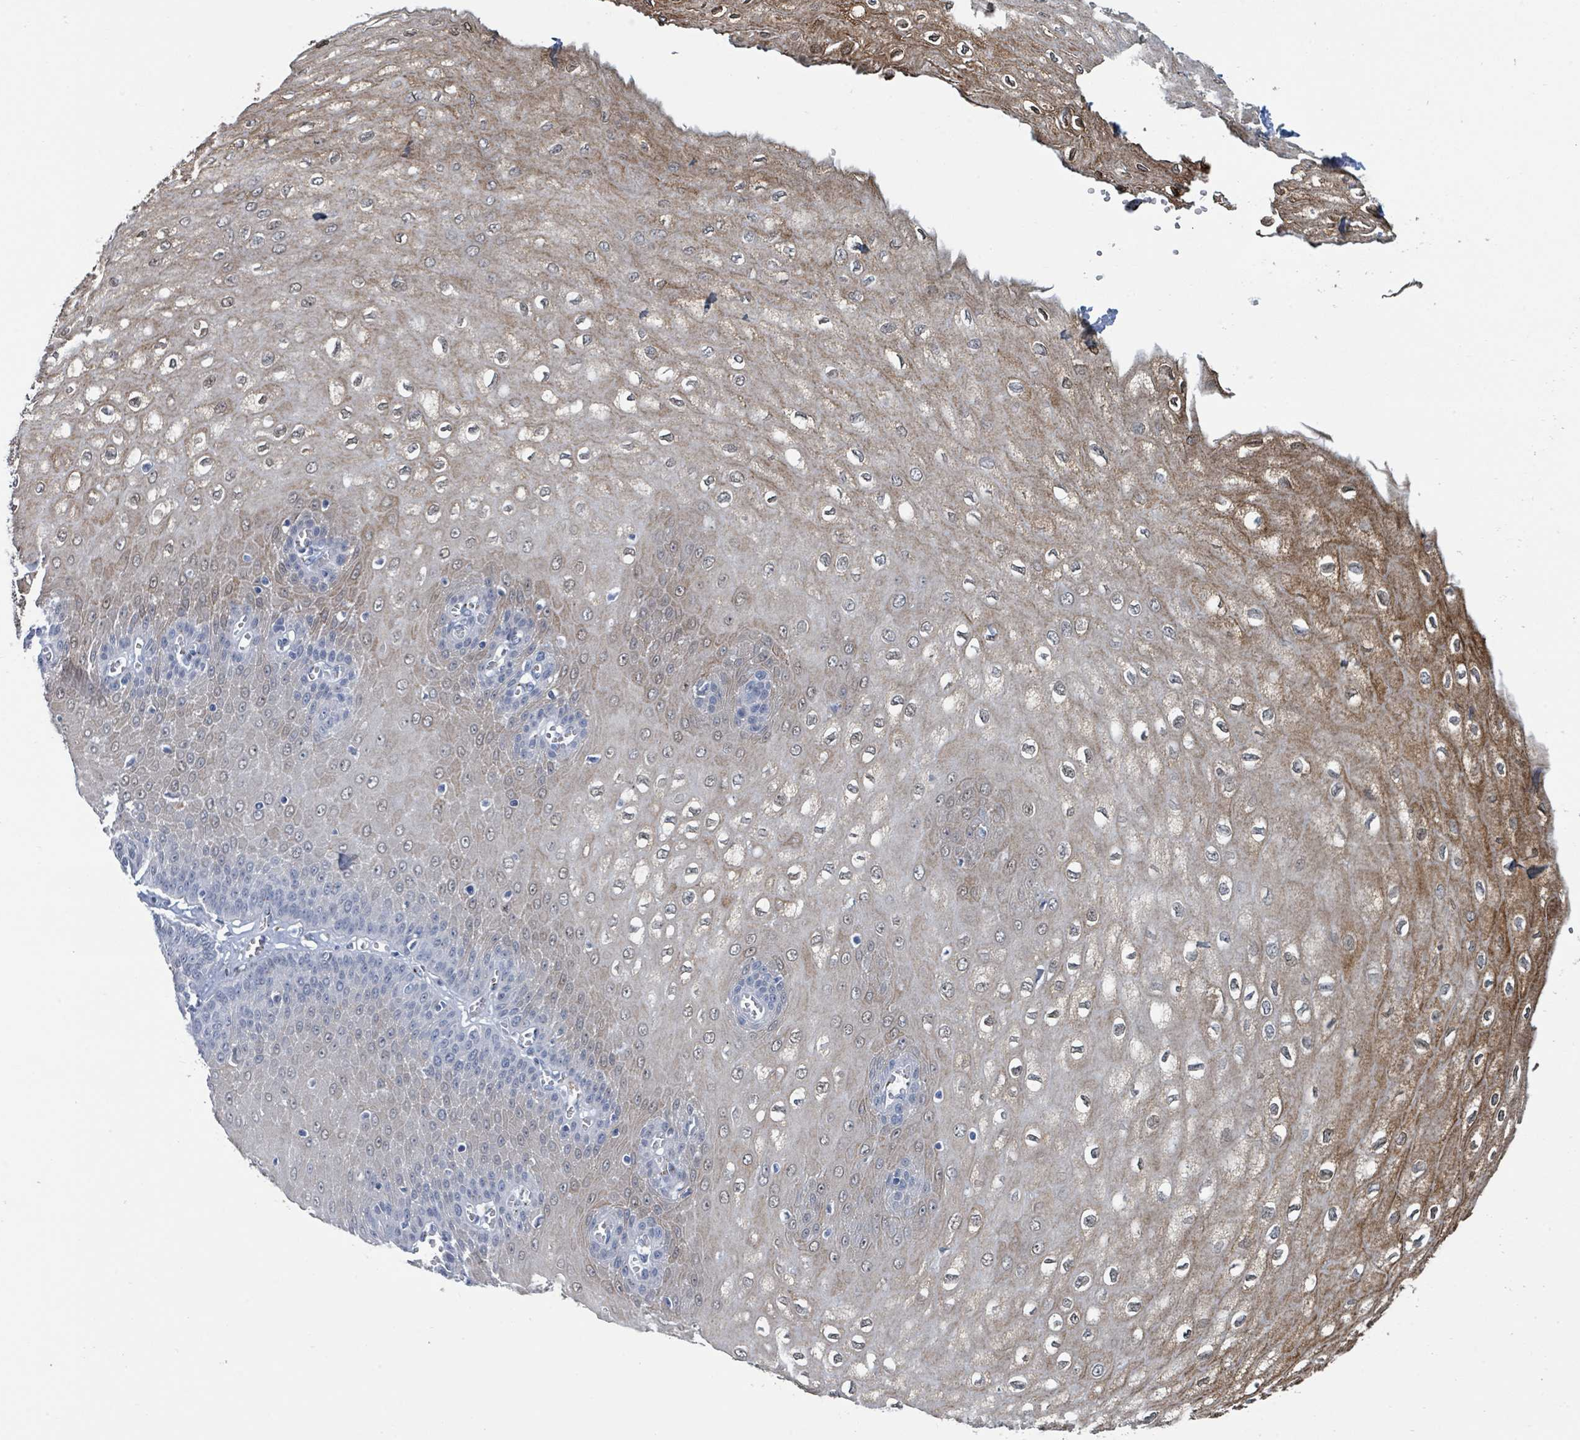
{"staining": {"intensity": "moderate", "quantity": "25%-75%", "location": "cytoplasmic/membranous,nuclear"}, "tissue": "esophagus", "cell_type": "Squamous epithelial cells", "image_type": "normal", "snomed": [{"axis": "morphology", "description": "Normal tissue, NOS"}, {"axis": "topography", "description": "Esophagus"}], "caption": "Immunohistochemistry (IHC) staining of unremarkable esophagus, which demonstrates medium levels of moderate cytoplasmic/membranous,nuclear staining in about 25%-75% of squamous epithelial cells indicating moderate cytoplasmic/membranous,nuclear protein positivity. The staining was performed using DAB (3,3'-diaminobenzidine) (brown) for protein detection and nuclei were counterstained in hematoxylin (blue).", "gene": "DCAF5", "patient": {"sex": "male", "age": 60}}